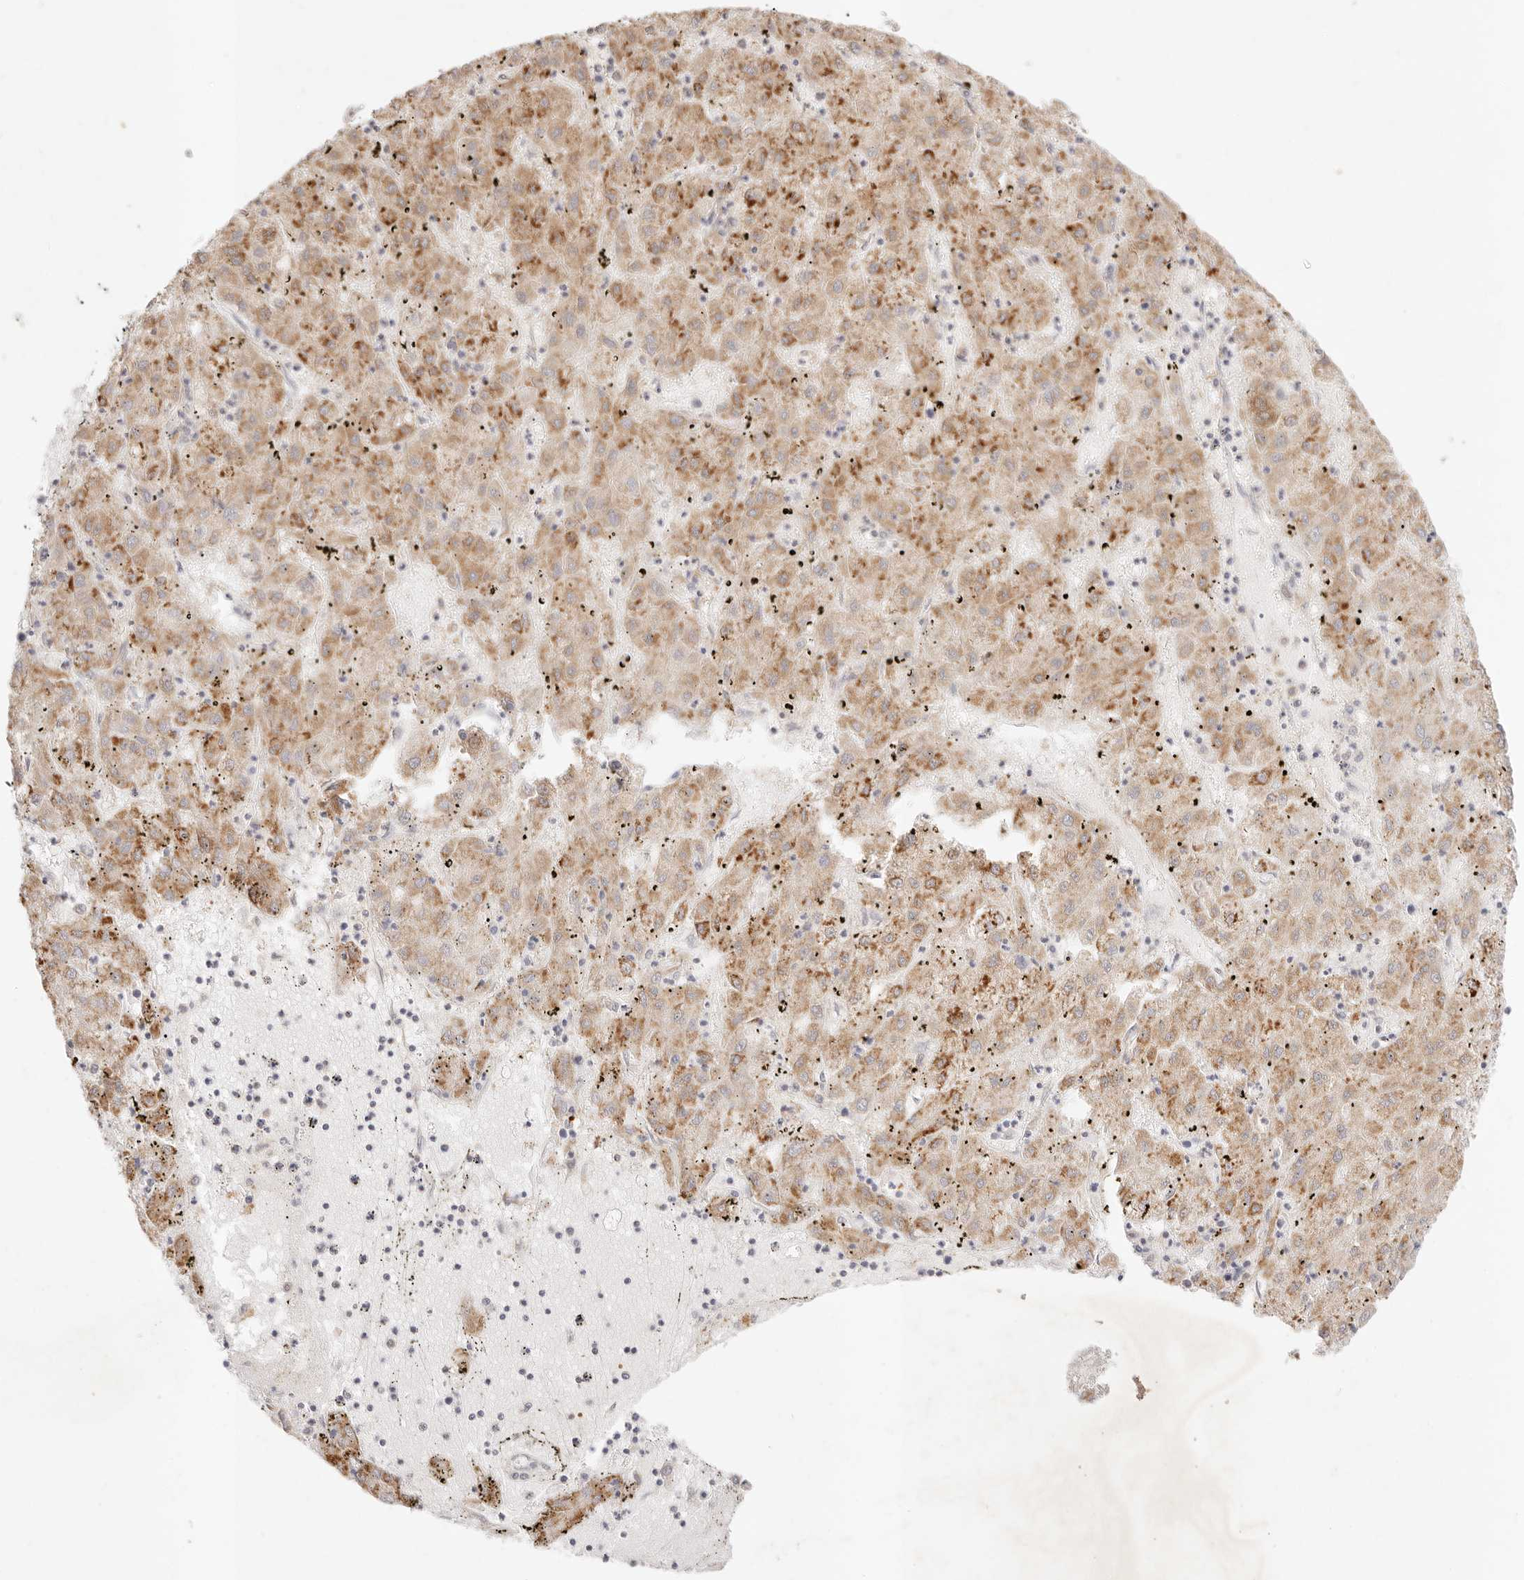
{"staining": {"intensity": "moderate", "quantity": ">75%", "location": "cytoplasmic/membranous"}, "tissue": "liver cancer", "cell_type": "Tumor cells", "image_type": "cancer", "snomed": [{"axis": "morphology", "description": "Carcinoma, Hepatocellular, NOS"}, {"axis": "topography", "description": "Liver"}], "caption": "This is a micrograph of IHC staining of liver cancer, which shows moderate positivity in the cytoplasmic/membranous of tumor cells.", "gene": "GPR156", "patient": {"sex": "male", "age": 72}}